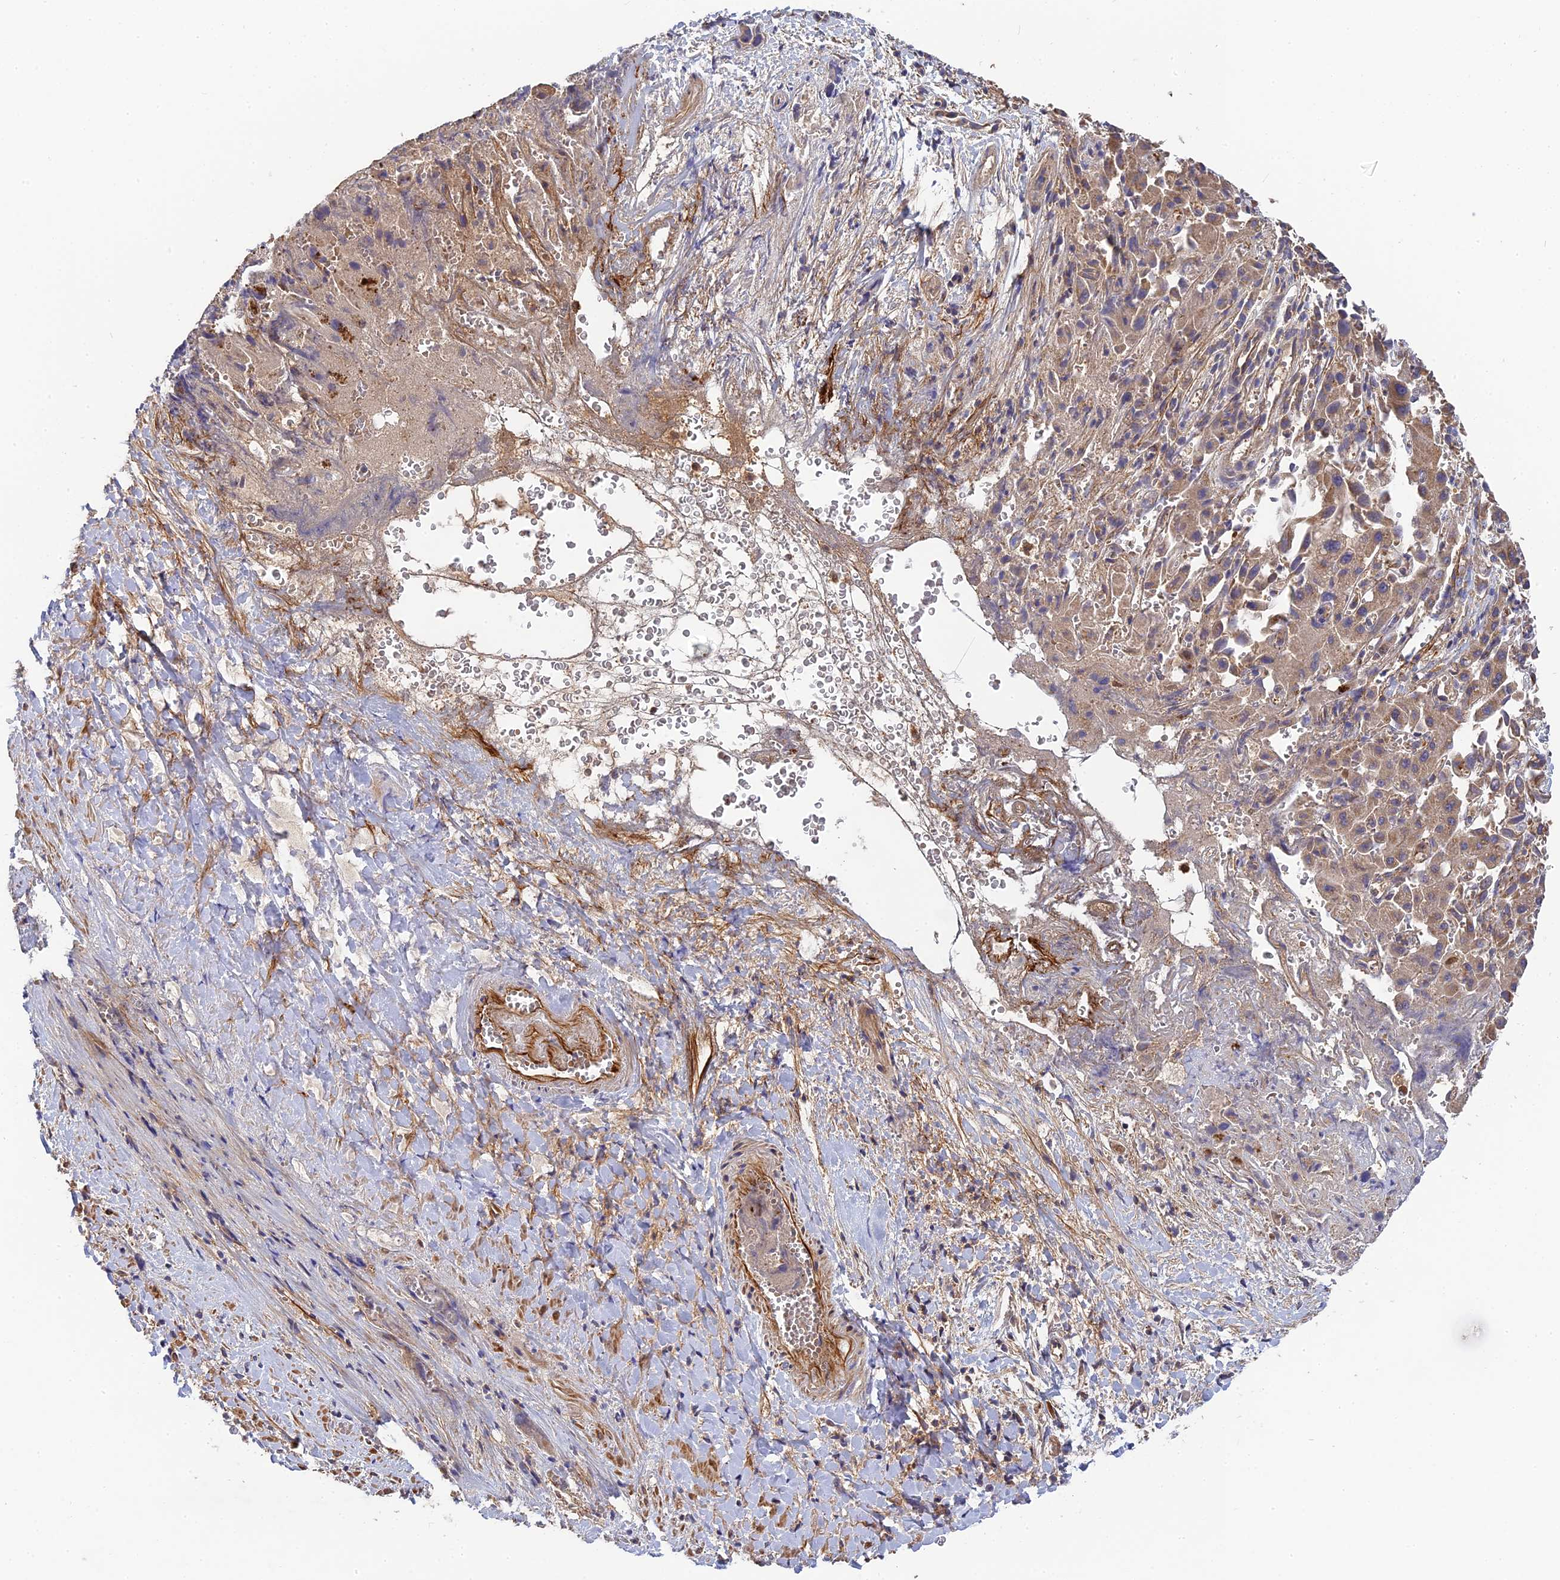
{"staining": {"intensity": "moderate", "quantity": ">75%", "location": "cytoplasmic/membranous"}, "tissue": "liver cancer", "cell_type": "Tumor cells", "image_type": "cancer", "snomed": [{"axis": "morphology", "description": "Cholangiocarcinoma"}, {"axis": "topography", "description": "Liver"}], "caption": "A histopathology image of human liver cancer stained for a protein demonstrates moderate cytoplasmic/membranous brown staining in tumor cells.", "gene": "RPIA", "patient": {"sex": "female", "age": 52}}